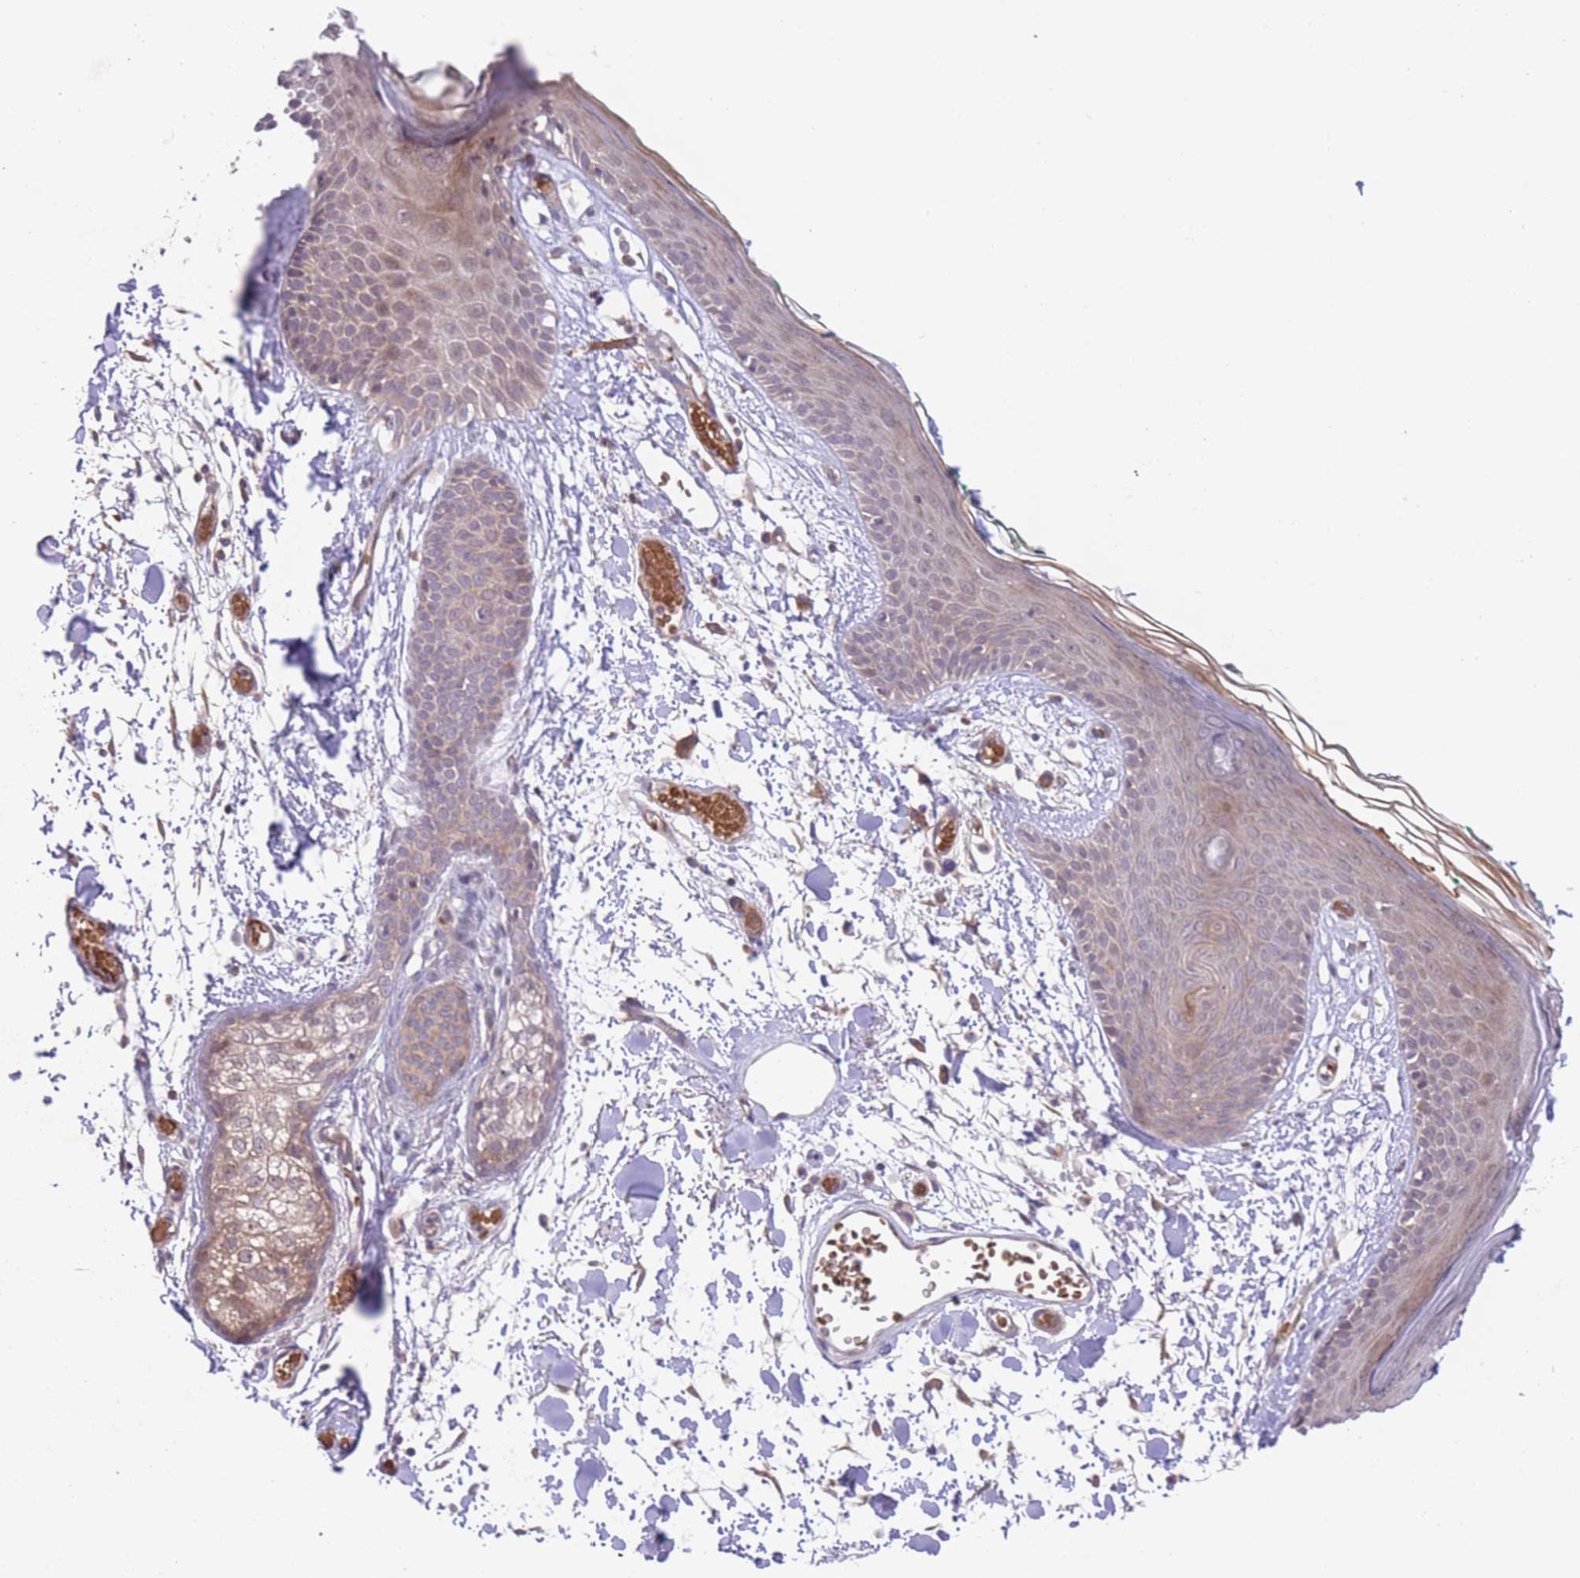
{"staining": {"intensity": "weak", "quantity": "25%-75%", "location": "cytoplasmic/membranous"}, "tissue": "skin", "cell_type": "Fibroblasts", "image_type": "normal", "snomed": [{"axis": "morphology", "description": "Normal tissue, NOS"}, {"axis": "topography", "description": "Skin"}], "caption": "Immunohistochemical staining of benign human skin exhibits 25%-75% levels of weak cytoplasmic/membranous protein positivity in approximately 25%-75% of fibroblasts. (DAB (3,3'-diaminobenzidine) IHC with brightfield microscopy, high magnification).", "gene": "FUT3", "patient": {"sex": "male", "age": 79}}